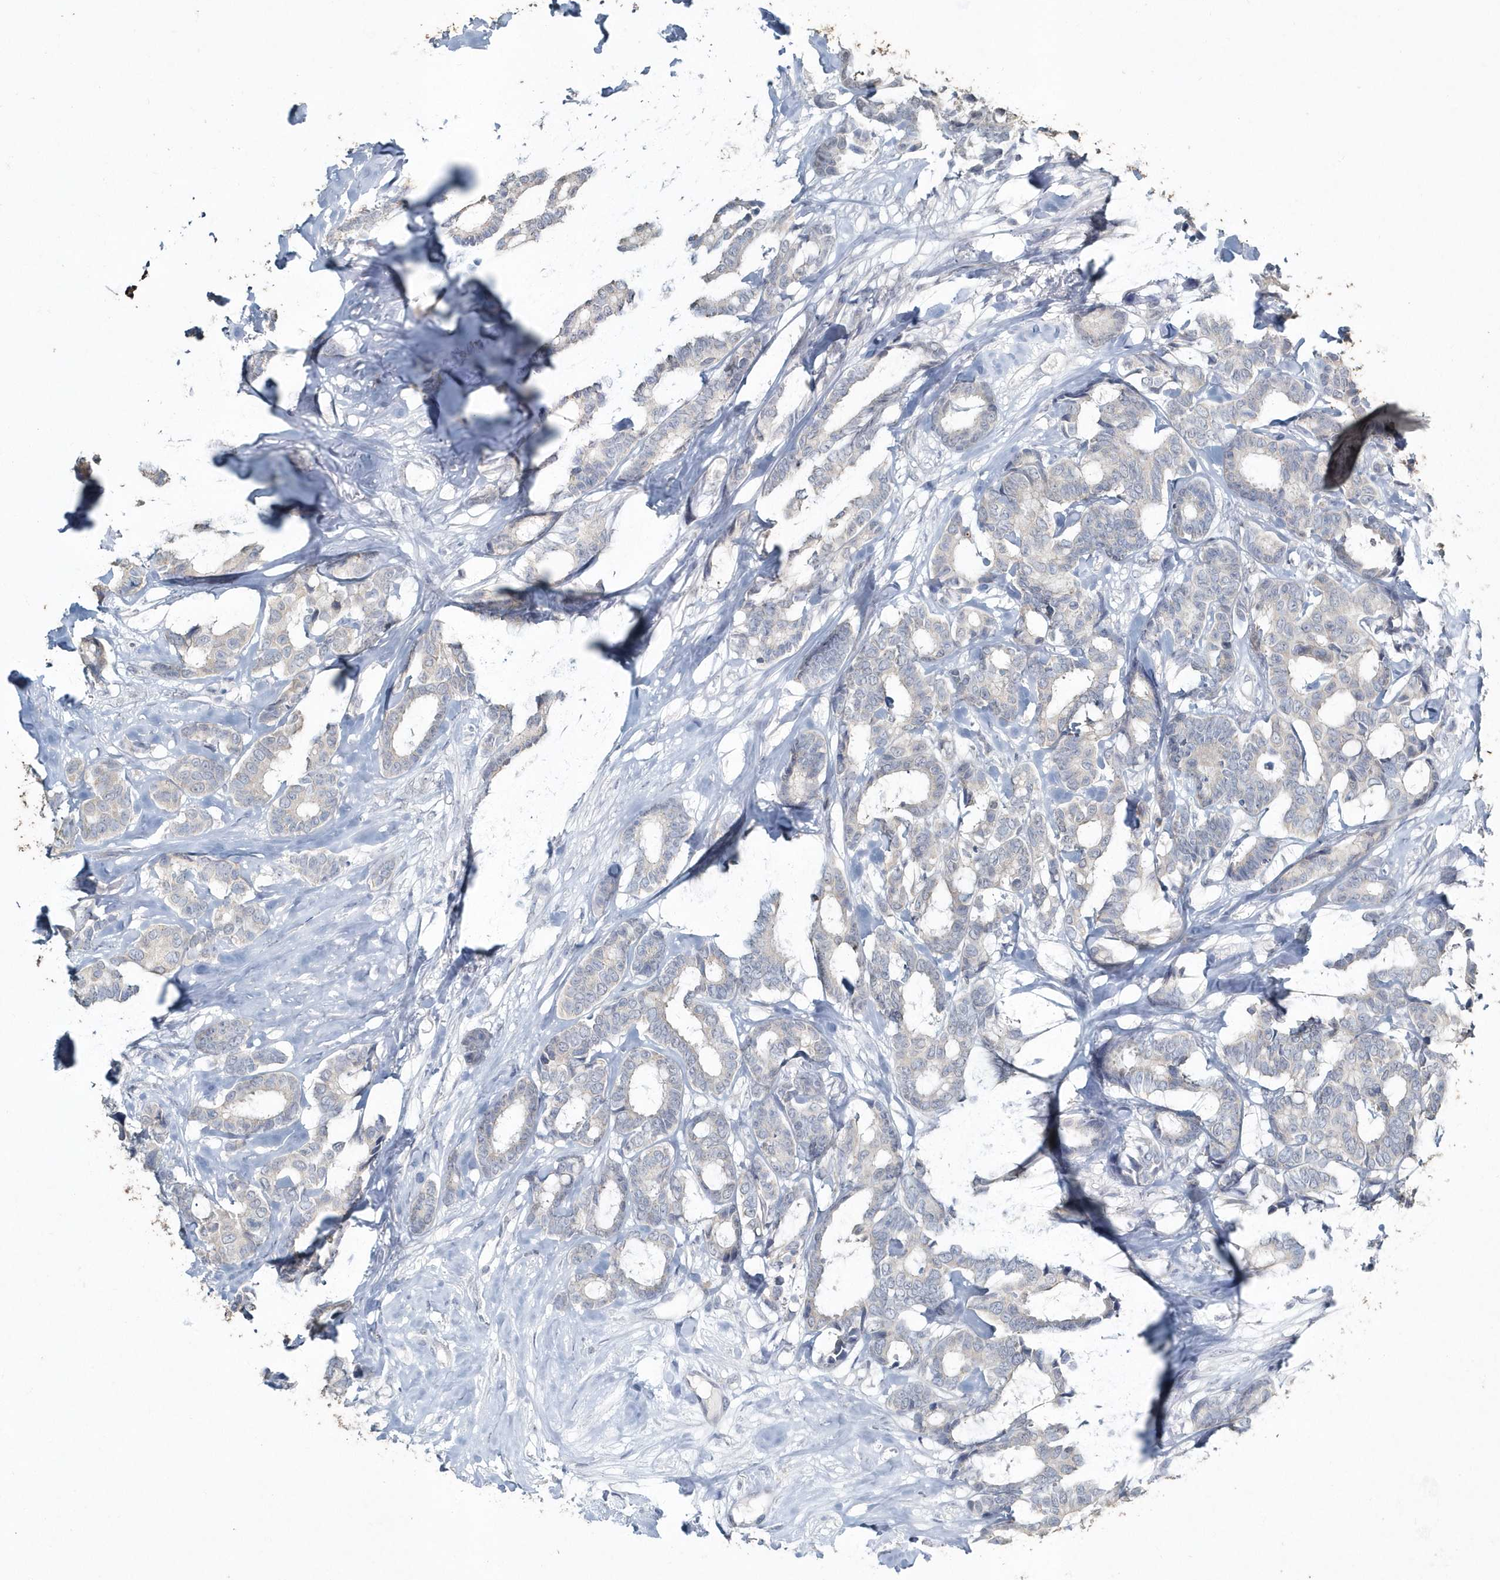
{"staining": {"intensity": "negative", "quantity": "none", "location": "none"}, "tissue": "breast cancer", "cell_type": "Tumor cells", "image_type": "cancer", "snomed": [{"axis": "morphology", "description": "Duct carcinoma"}, {"axis": "topography", "description": "Breast"}], "caption": "Immunohistochemical staining of breast infiltrating ductal carcinoma shows no significant staining in tumor cells.", "gene": "MYOT", "patient": {"sex": "female", "age": 87}}